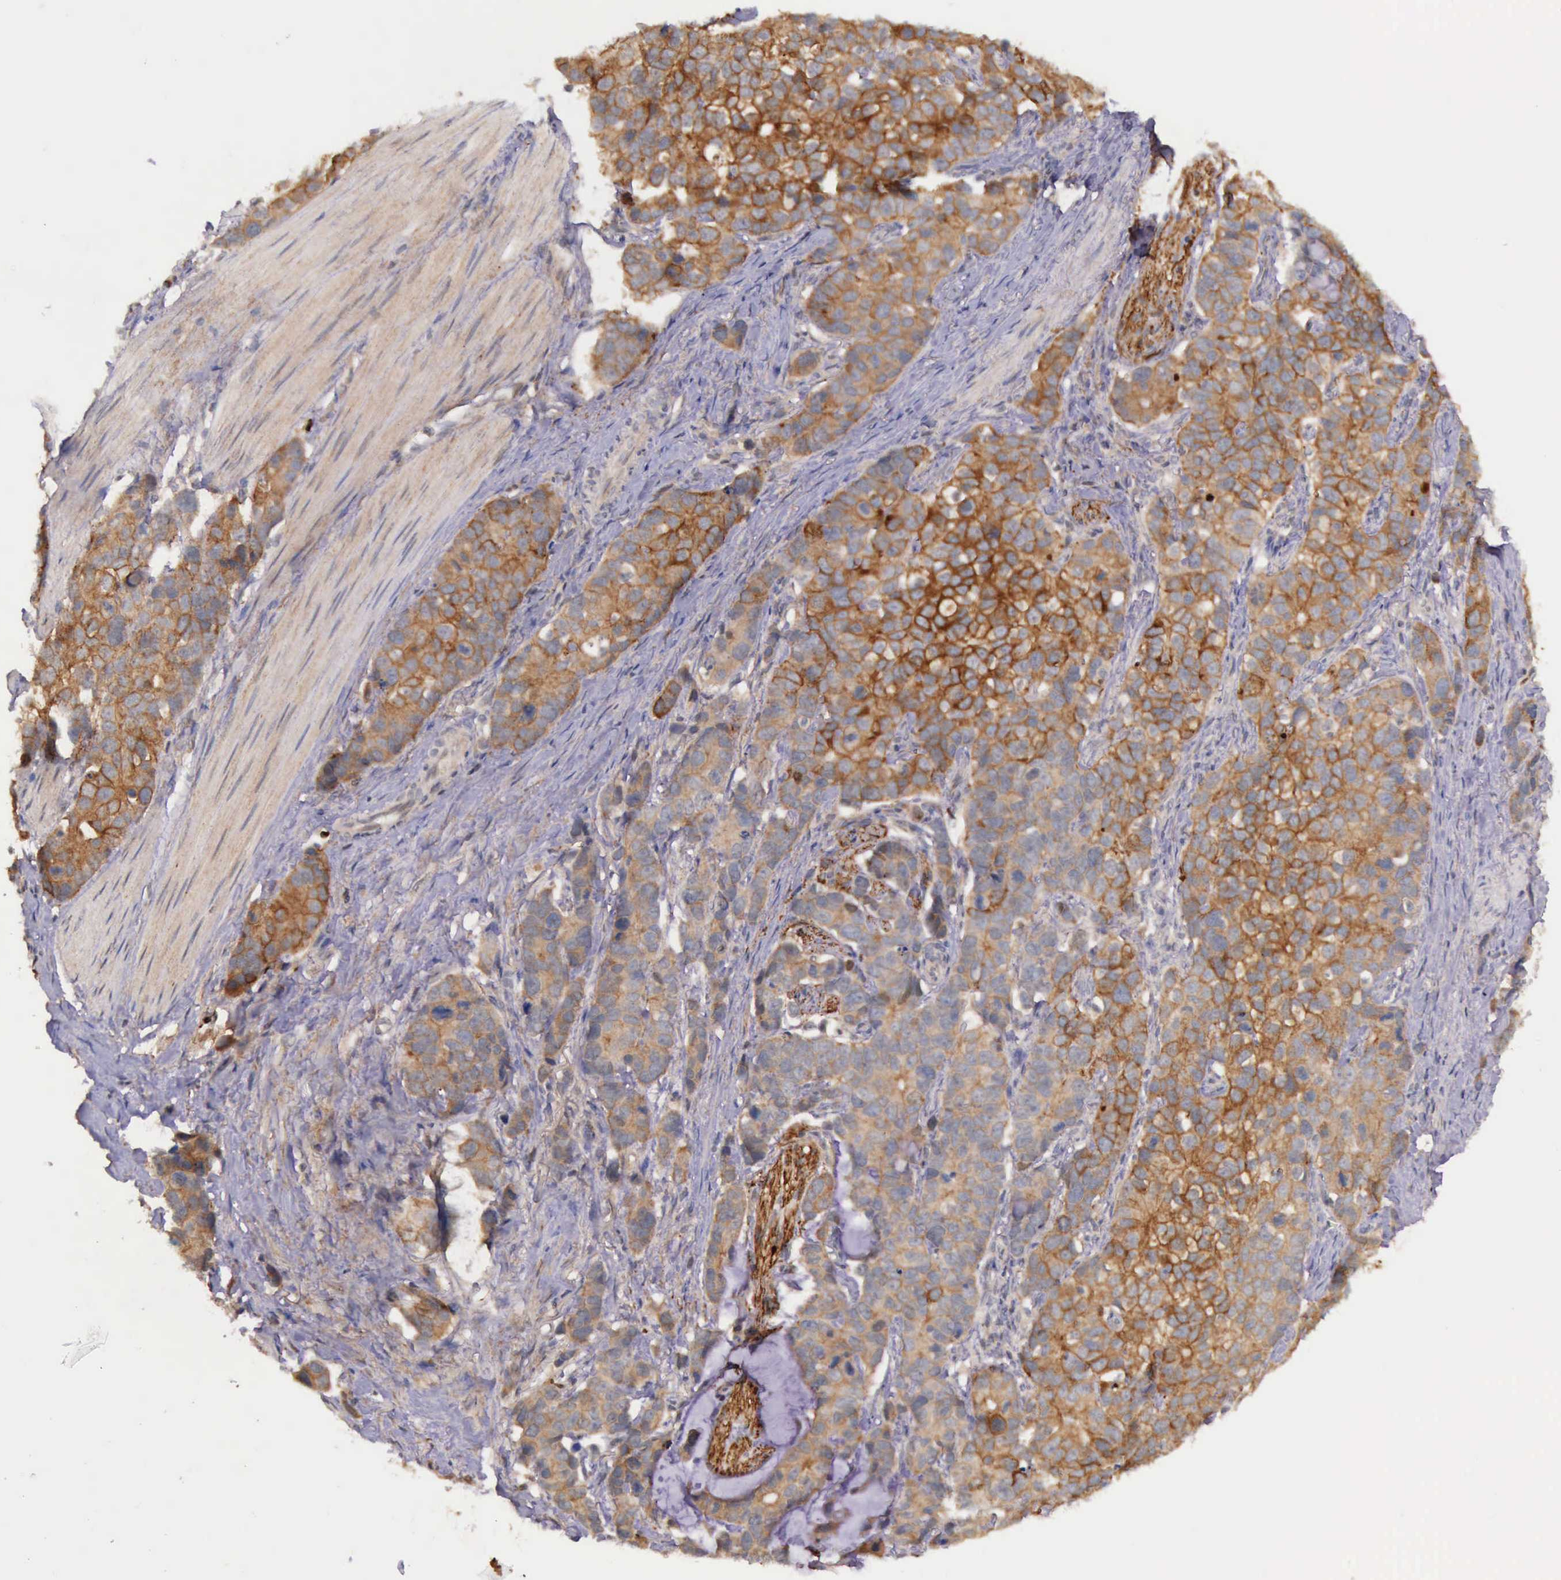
{"staining": {"intensity": "strong", "quantity": ">75%", "location": "cytoplasmic/membranous"}, "tissue": "stomach cancer", "cell_type": "Tumor cells", "image_type": "cancer", "snomed": [{"axis": "morphology", "description": "Adenocarcinoma, NOS"}, {"axis": "topography", "description": "Stomach, upper"}], "caption": "A high-resolution image shows immunohistochemistry (IHC) staining of stomach cancer, which shows strong cytoplasmic/membranous expression in approximately >75% of tumor cells. (IHC, brightfield microscopy, high magnification).", "gene": "PRICKLE3", "patient": {"sex": "male", "age": 71}}